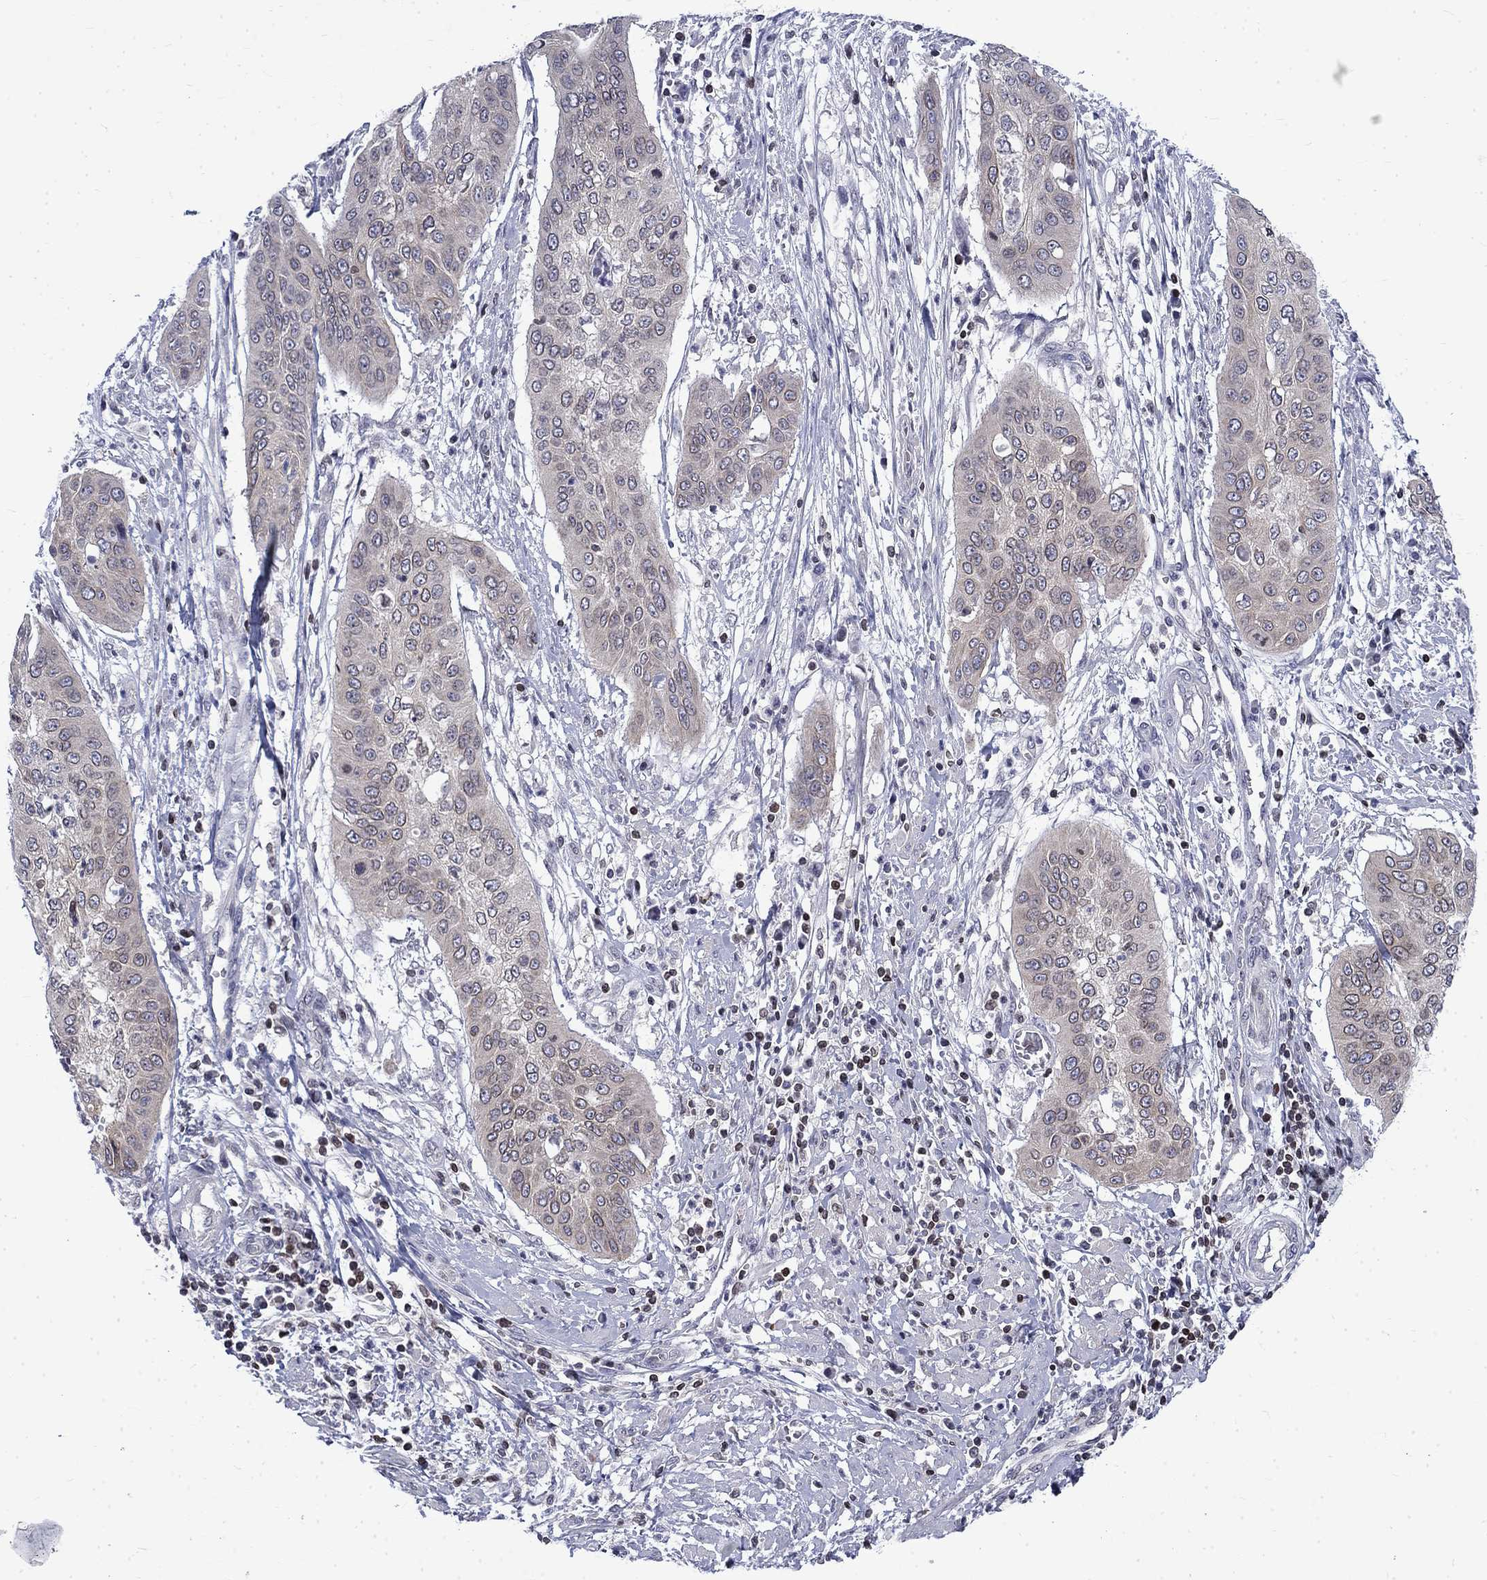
{"staining": {"intensity": "negative", "quantity": "none", "location": "none"}, "tissue": "cervical cancer", "cell_type": "Tumor cells", "image_type": "cancer", "snomed": [{"axis": "morphology", "description": "Squamous cell carcinoma, NOS"}, {"axis": "topography", "description": "Cervix"}], "caption": "This is an IHC histopathology image of squamous cell carcinoma (cervical). There is no positivity in tumor cells.", "gene": "SLA", "patient": {"sex": "female", "age": 39}}